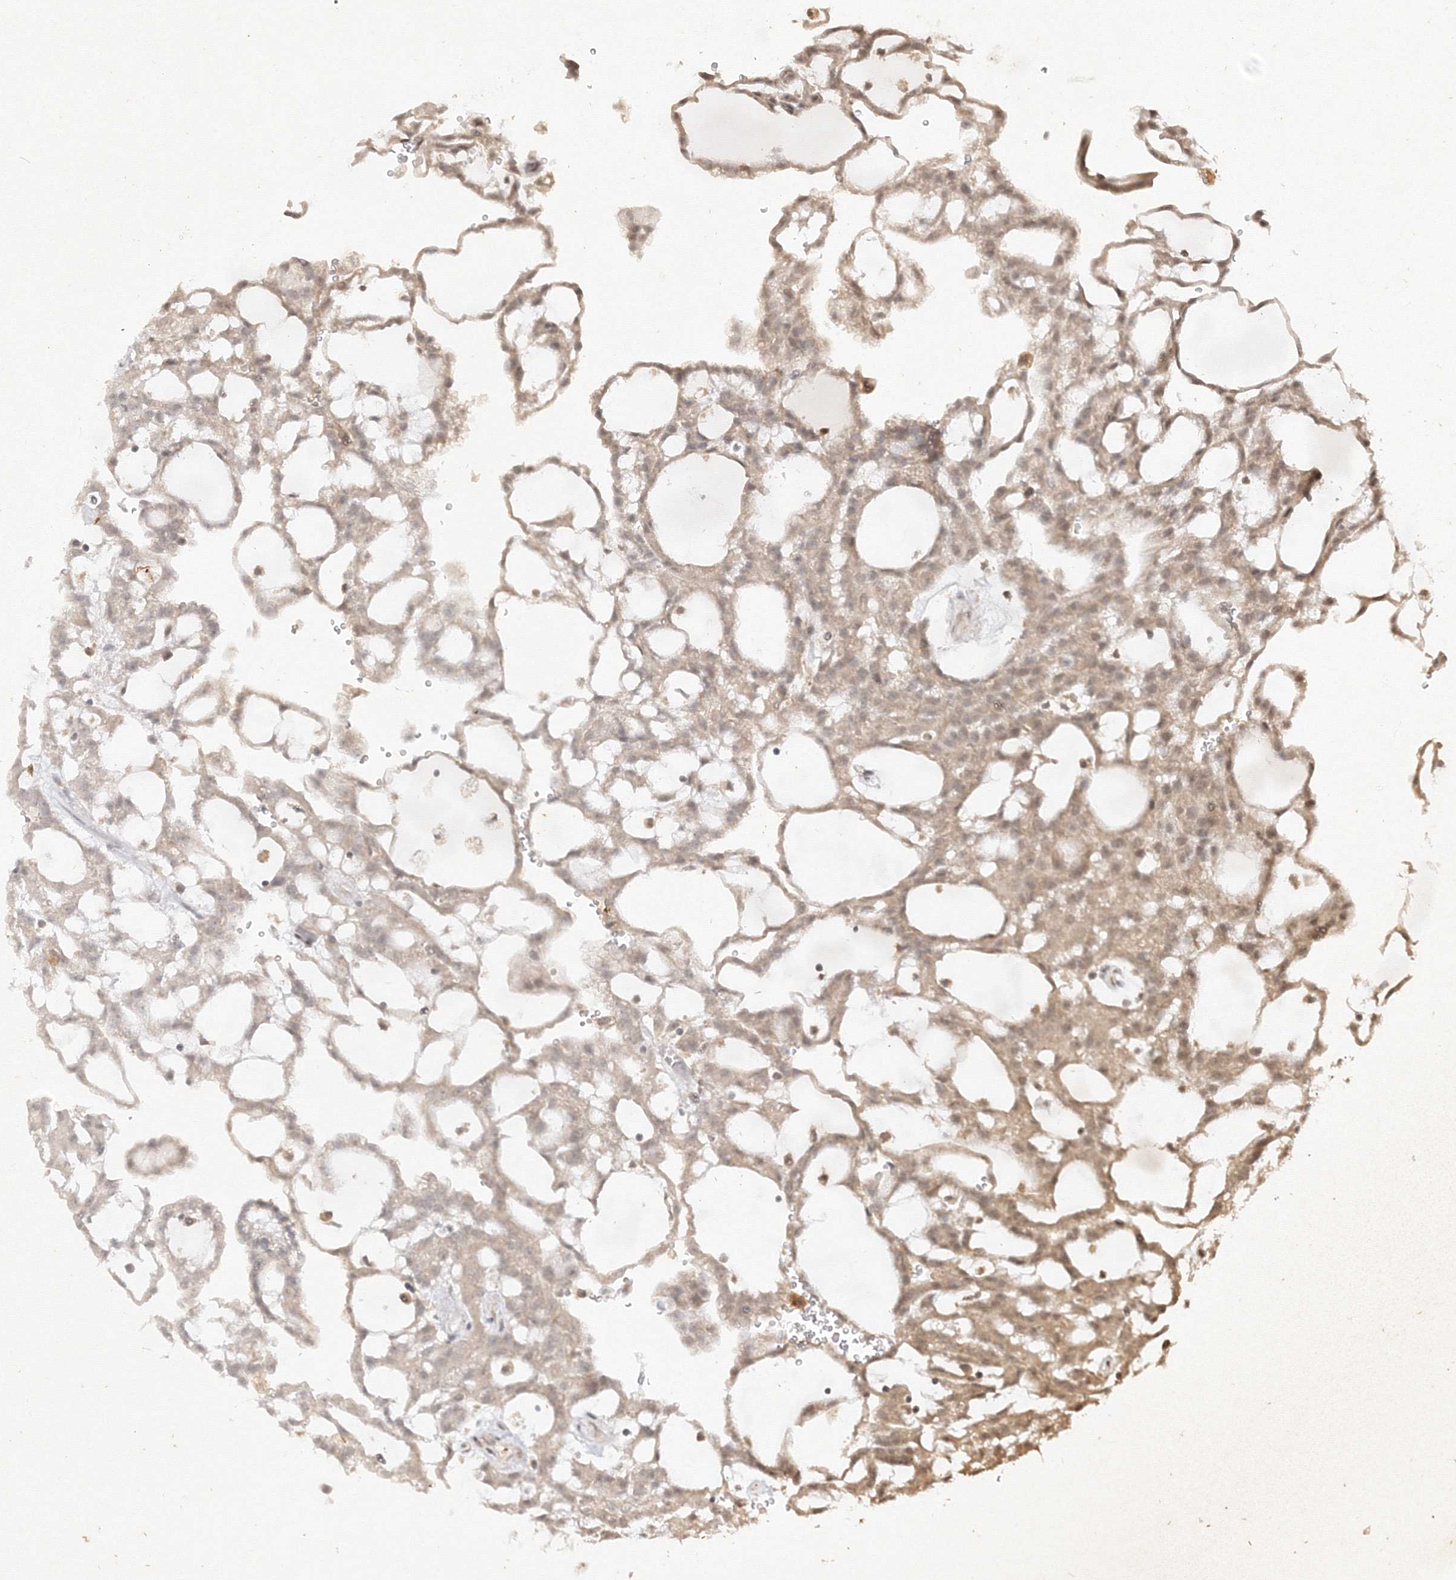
{"staining": {"intensity": "negative", "quantity": "none", "location": "none"}, "tissue": "renal cancer", "cell_type": "Tumor cells", "image_type": "cancer", "snomed": [{"axis": "morphology", "description": "Adenocarcinoma, NOS"}, {"axis": "topography", "description": "Kidney"}], "caption": "Renal cancer (adenocarcinoma) stained for a protein using IHC demonstrates no expression tumor cells.", "gene": "TAB1", "patient": {"sex": "male", "age": 63}}